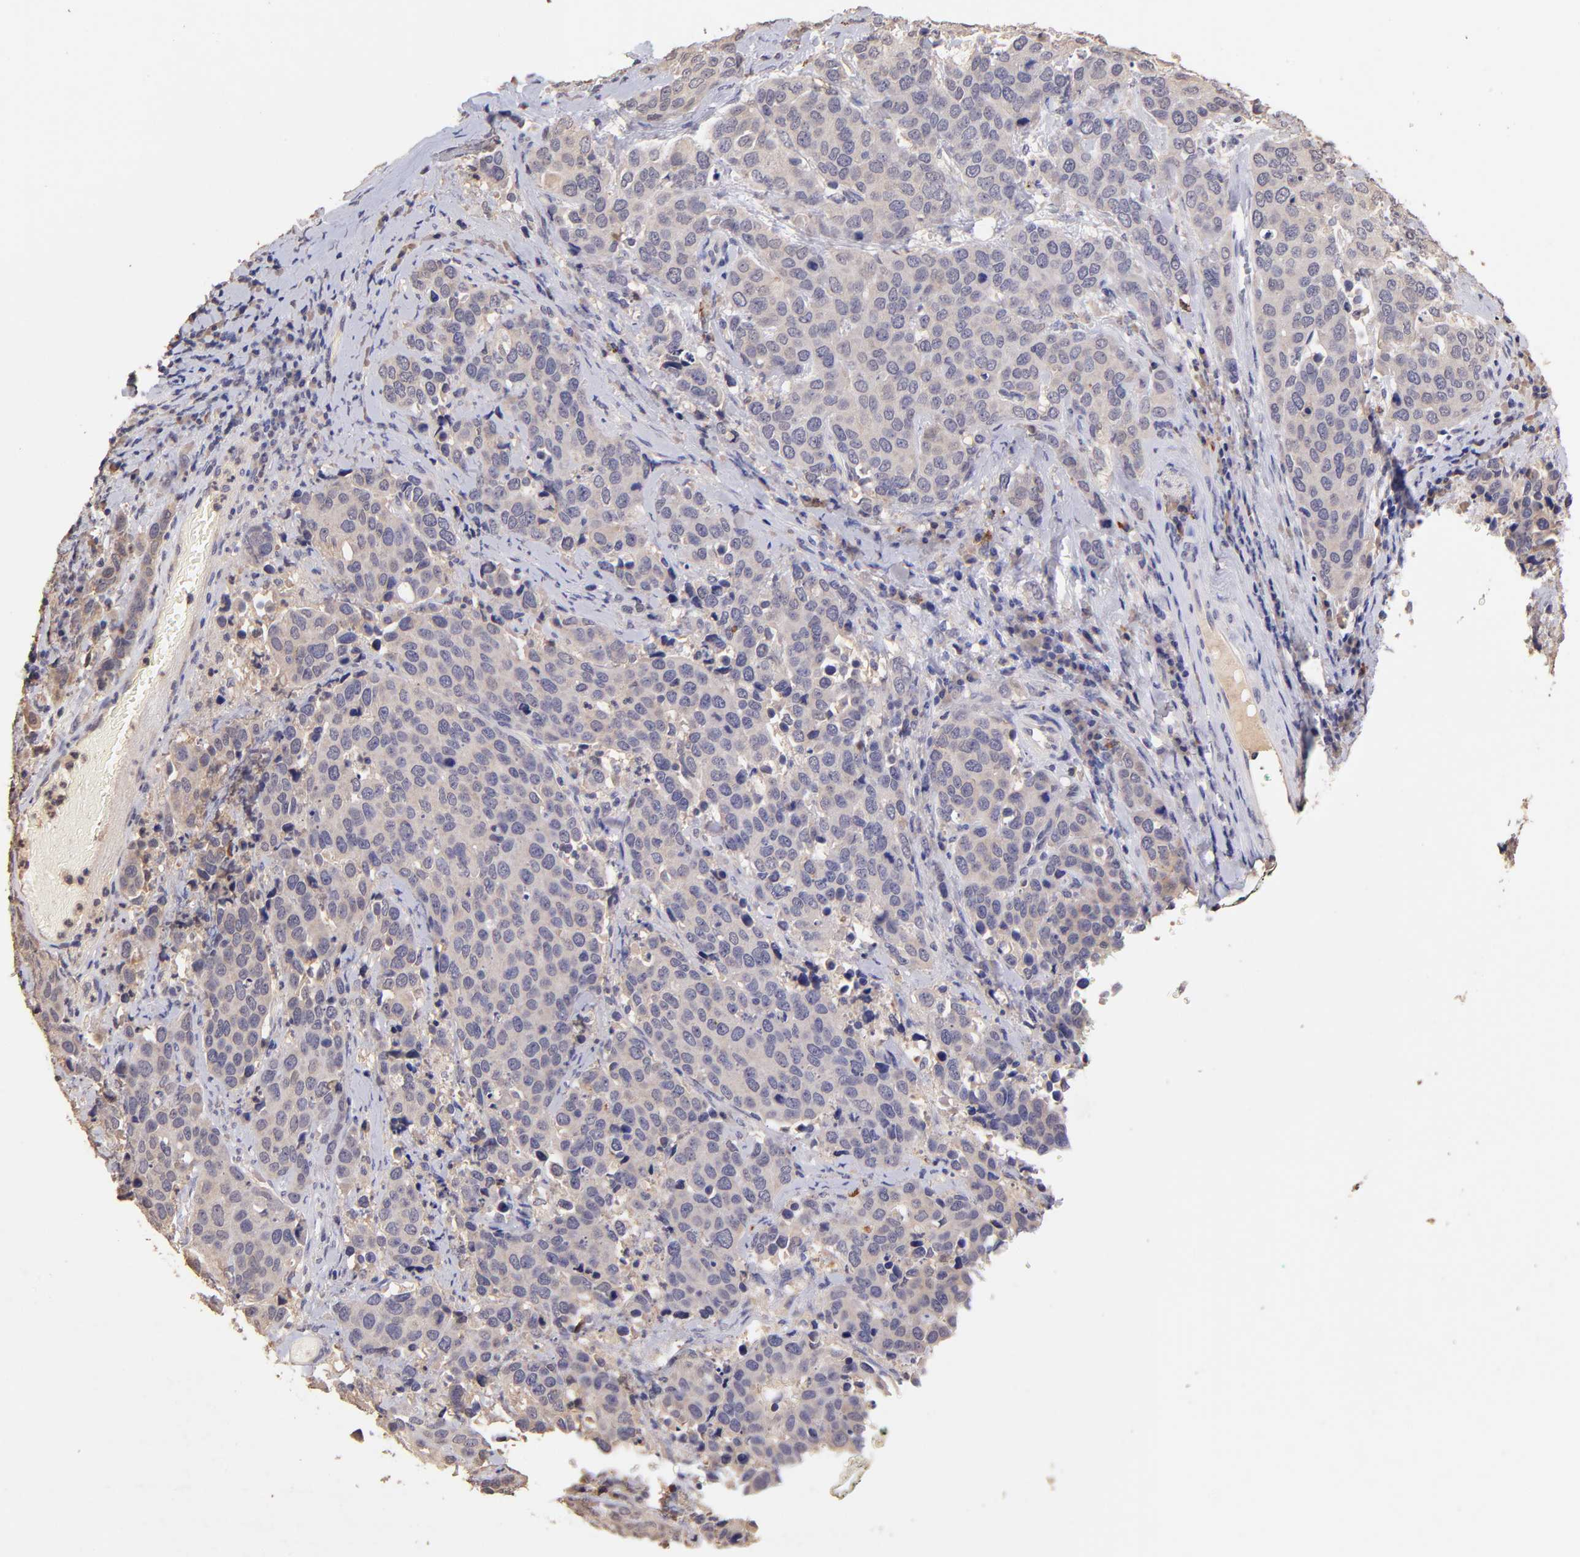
{"staining": {"intensity": "weak", "quantity": ">75%", "location": "cytoplasmic/membranous"}, "tissue": "cervical cancer", "cell_type": "Tumor cells", "image_type": "cancer", "snomed": [{"axis": "morphology", "description": "Squamous cell carcinoma, NOS"}, {"axis": "topography", "description": "Cervix"}], "caption": "Protein analysis of squamous cell carcinoma (cervical) tissue shows weak cytoplasmic/membranous positivity in about >75% of tumor cells.", "gene": "RNASEL", "patient": {"sex": "female", "age": 54}}